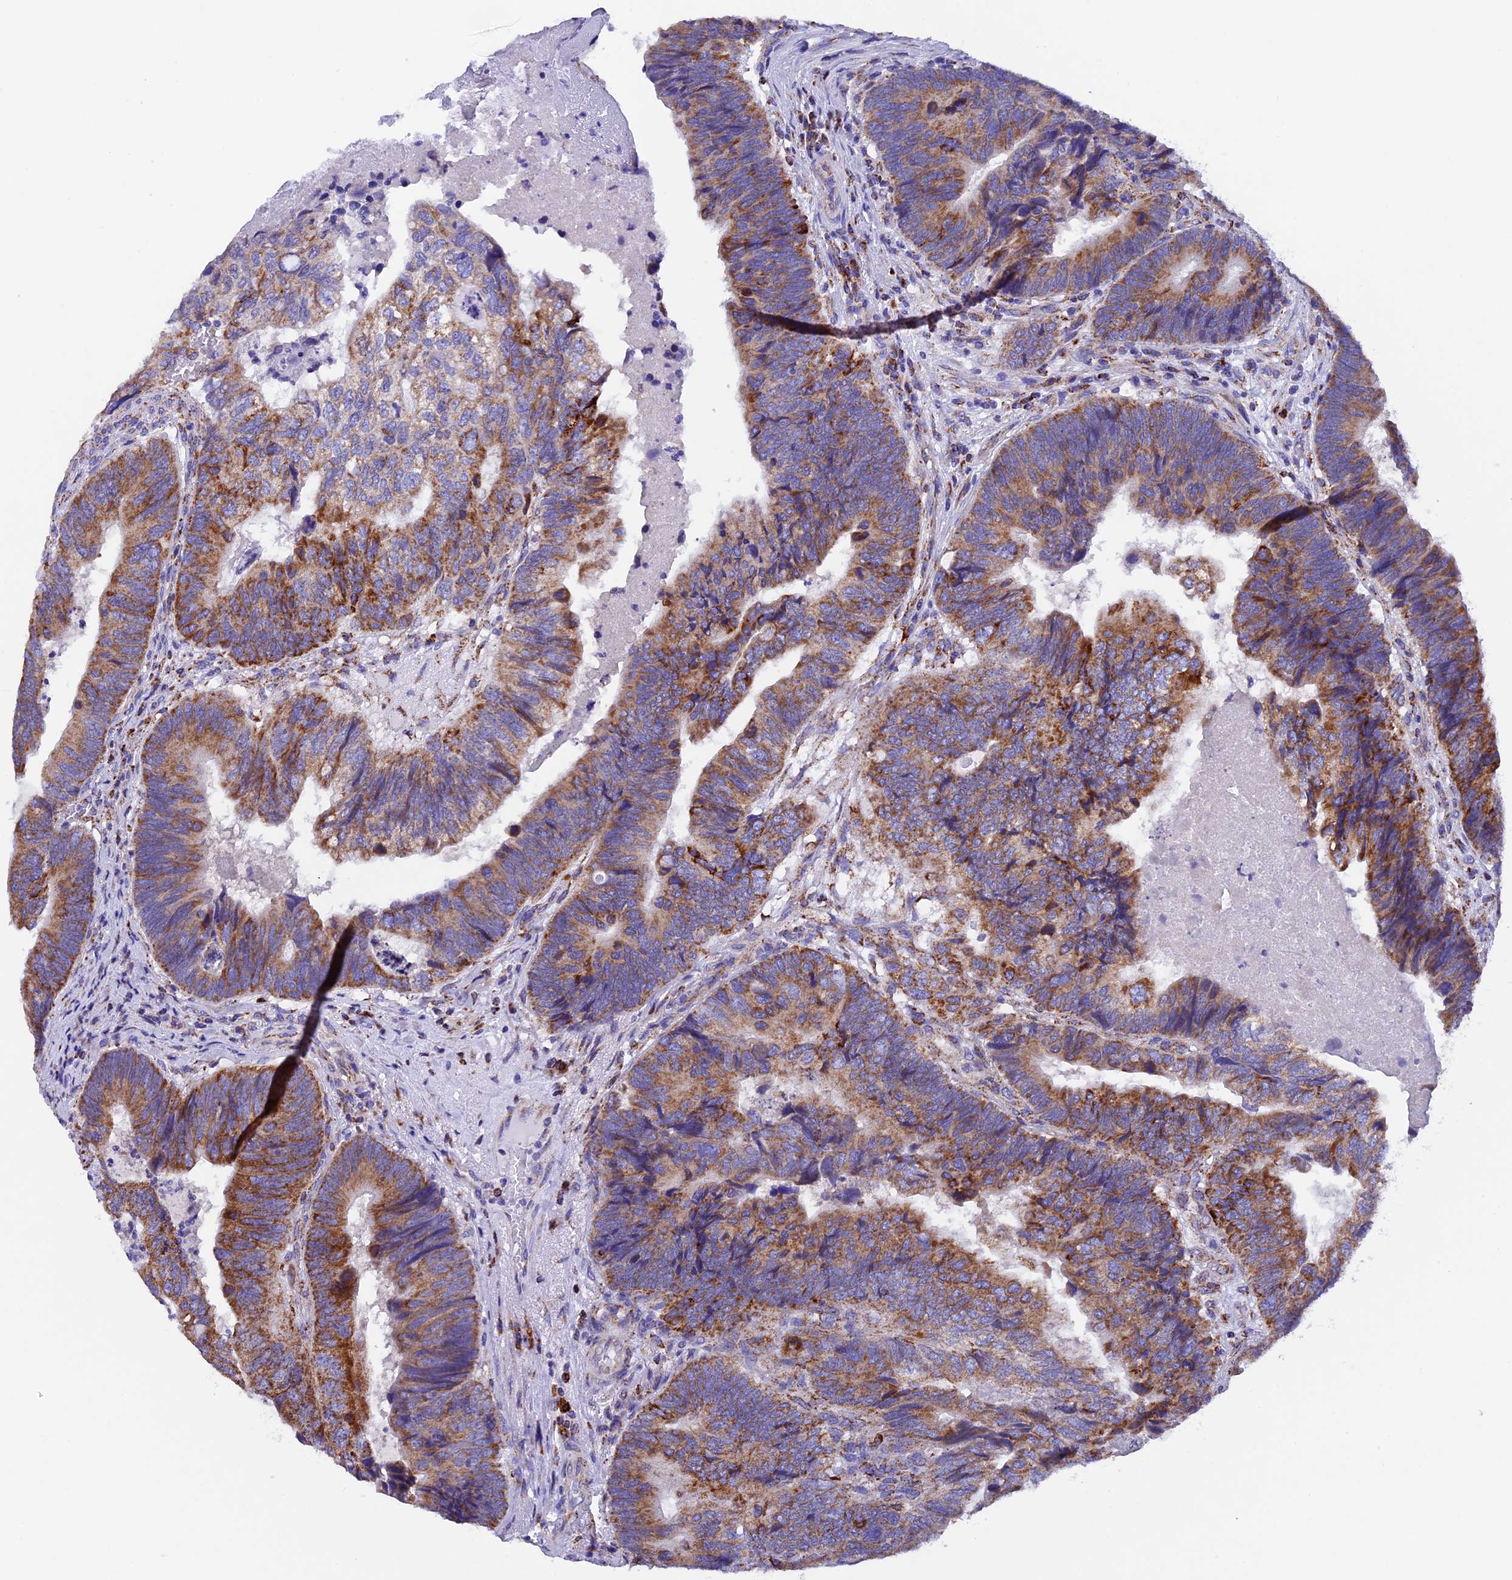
{"staining": {"intensity": "moderate", "quantity": ">75%", "location": "cytoplasmic/membranous"}, "tissue": "colorectal cancer", "cell_type": "Tumor cells", "image_type": "cancer", "snomed": [{"axis": "morphology", "description": "Adenocarcinoma, NOS"}, {"axis": "topography", "description": "Colon"}], "caption": "Immunohistochemistry (IHC) staining of colorectal cancer, which exhibits medium levels of moderate cytoplasmic/membranous staining in about >75% of tumor cells indicating moderate cytoplasmic/membranous protein expression. The staining was performed using DAB (3,3'-diaminobenzidine) (brown) for protein detection and nuclei were counterstained in hematoxylin (blue).", "gene": "SLC8B1", "patient": {"sex": "female", "age": 67}}